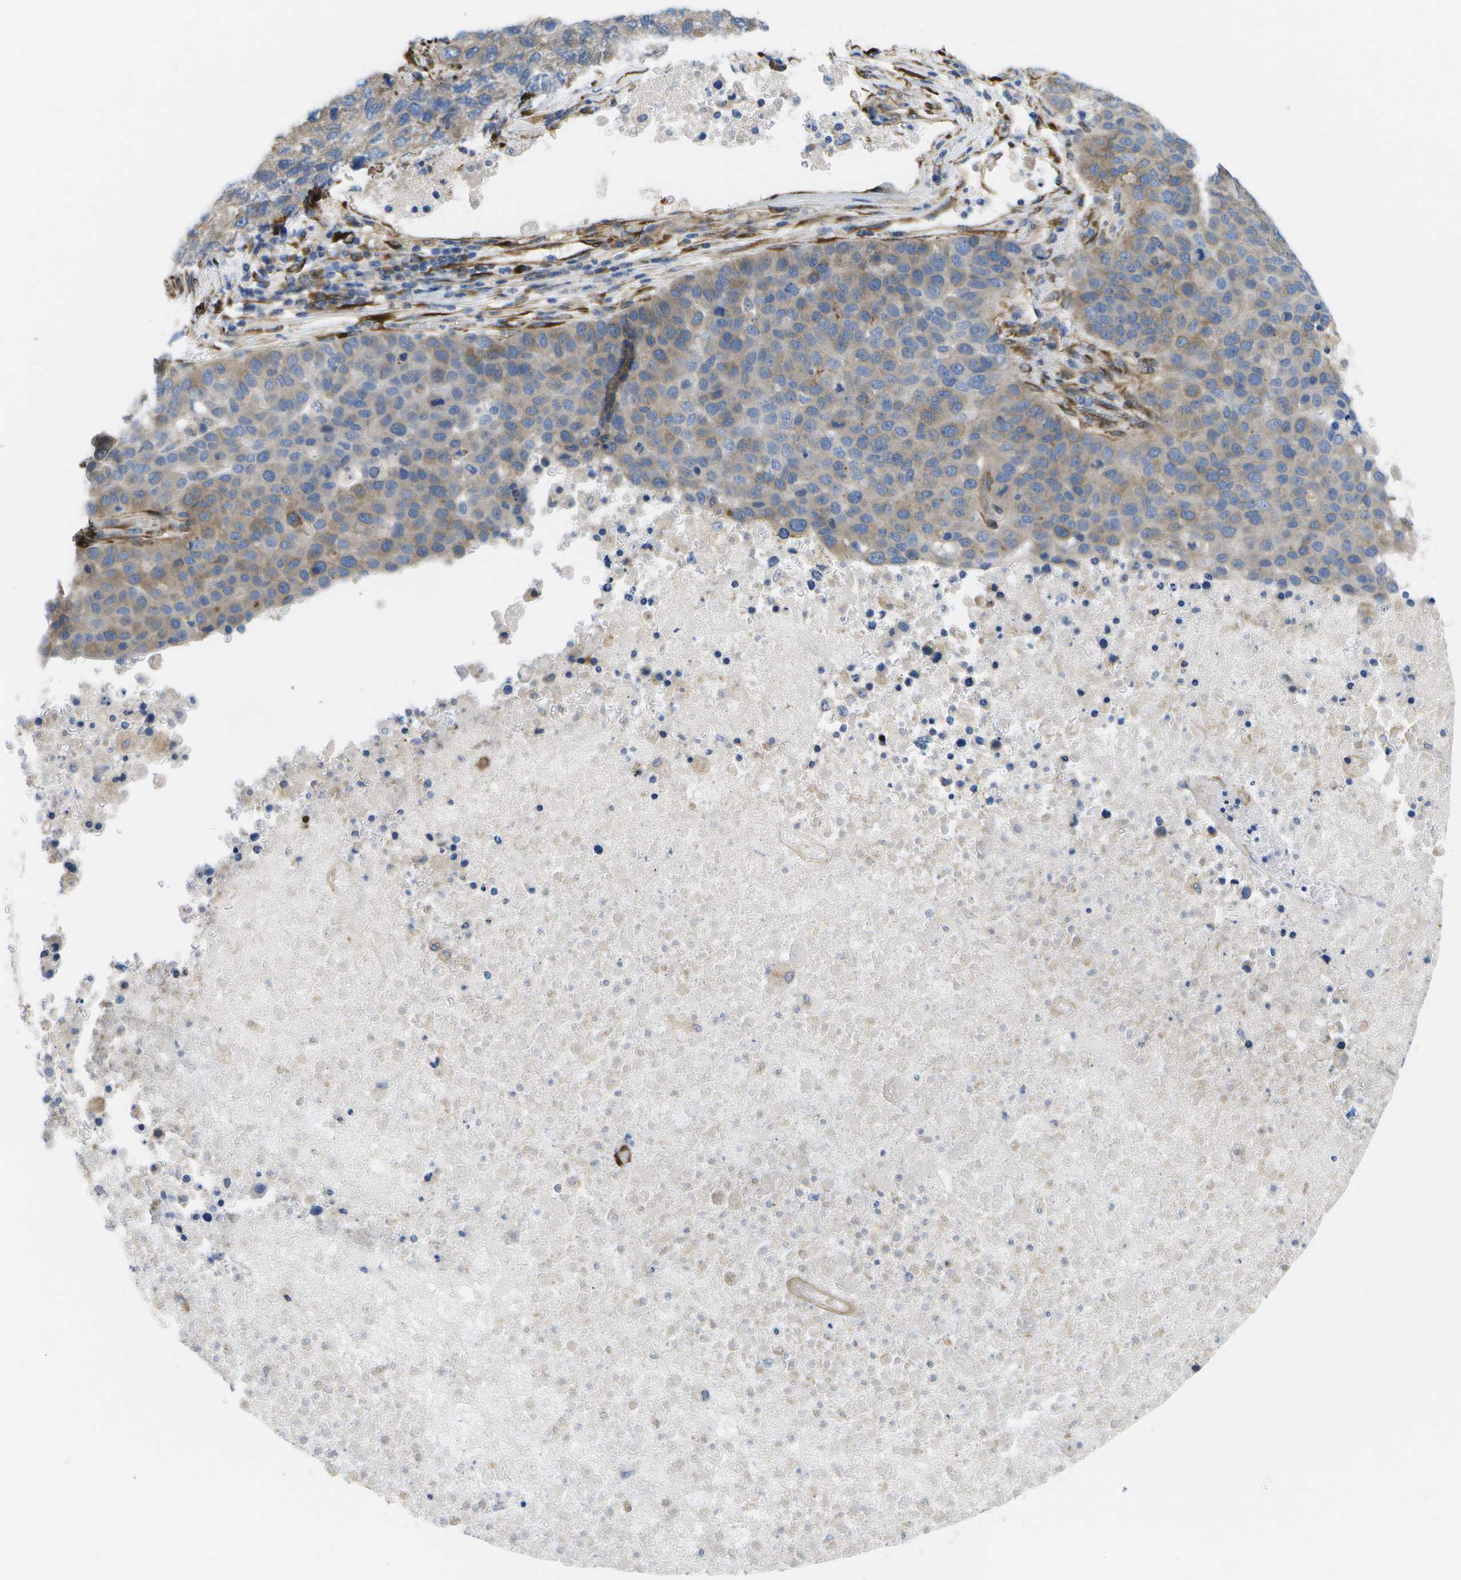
{"staining": {"intensity": "moderate", "quantity": "<25%", "location": "cytoplasmic/membranous"}, "tissue": "pancreatic cancer", "cell_type": "Tumor cells", "image_type": "cancer", "snomed": [{"axis": "morphology", "description": "Adenocarcinoma, NOS"}, {"axis": "topography", "description": "Pancreas"}], "caption": "The histopathology image demonstrates immunohistochemical staining of adenocarcinoma (pancreatic). There is moderate cytoplasmic/membranous staining is seen in approximately <25% of tumor cells.", "gene": "ZDHHC17", "patient": {"sex": "female", "age": 61}}